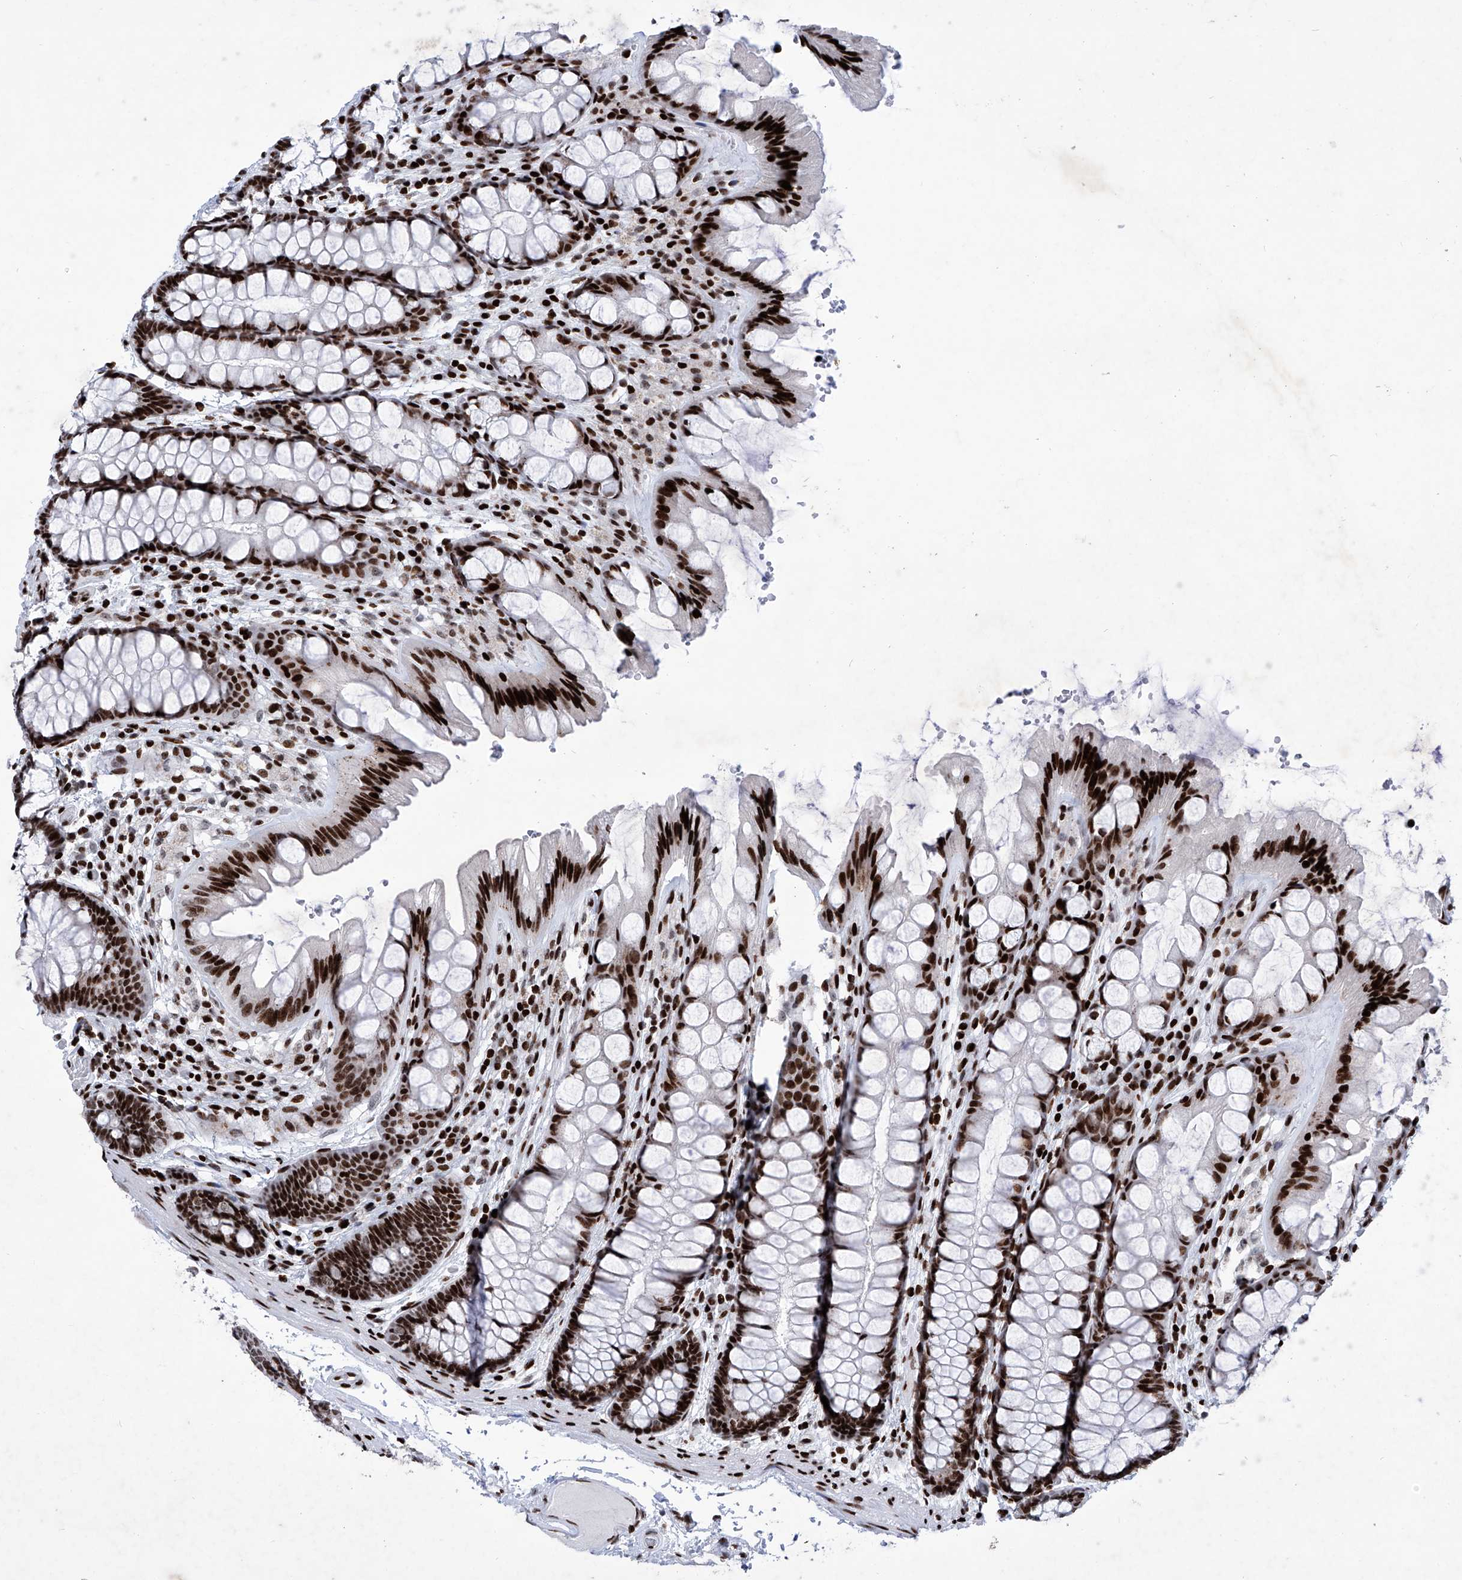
{"staining": {"intensity": "strong", "quantity": ">75%", "location": "nuclear"}, "tissue": "colon", "cell_type": "Endothelial cells", "image_type": "normal", "snomed": [{"axis": "morphology", "description": "Normal tissue, NOS"}, {"axis": "topography", "description": "Colon"}], "caption": "This is a photomicrograph of IHC staining of normal colon, which shows strong staining in the nuclear of endothelial cells.", "gene": "HEY2", "patient": {"sex": "male", "age": 47}}